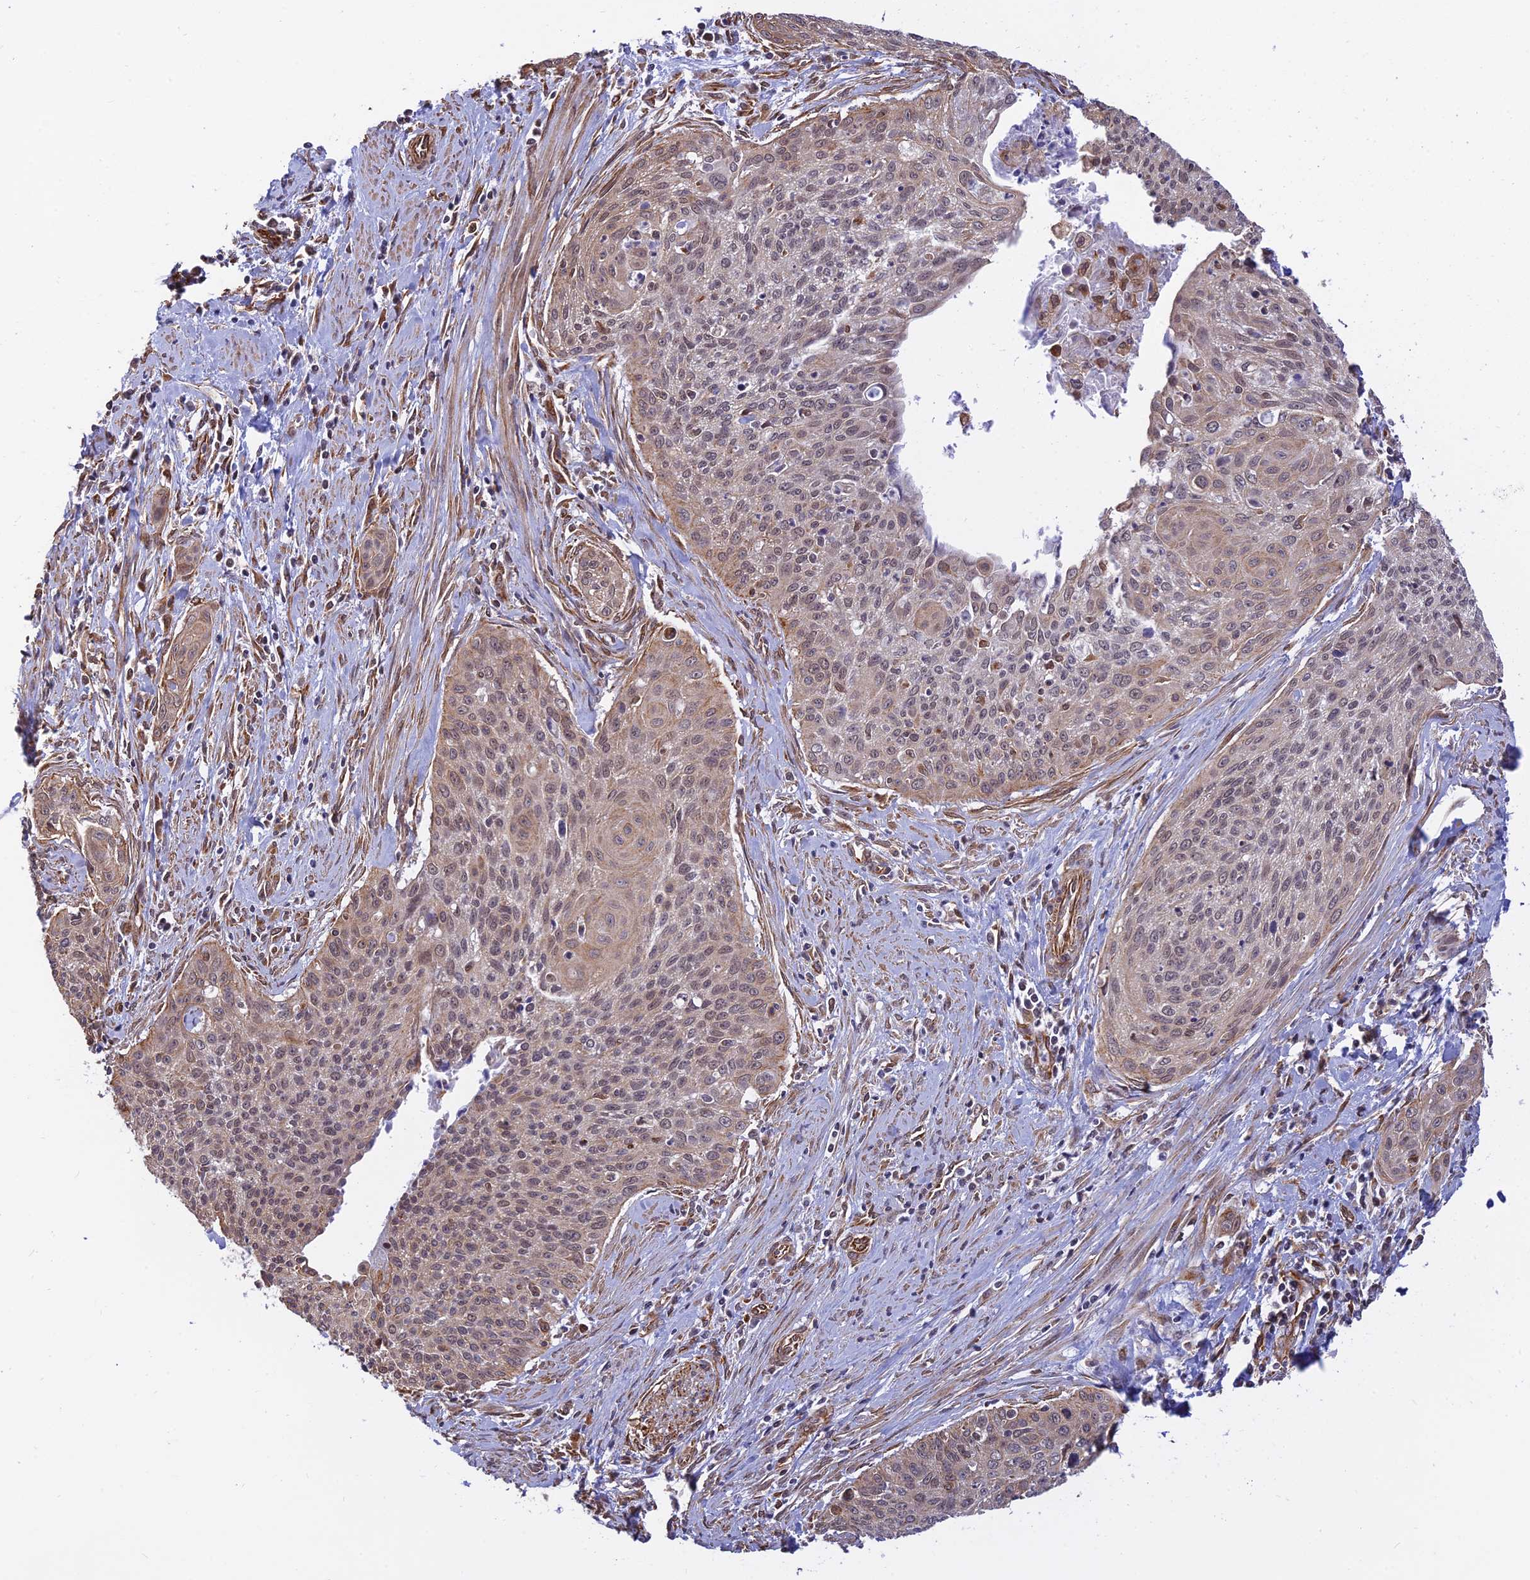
{"staining": {"intensity": "weak", "quantity": ">75%", "location": "cytoplasmic/membranous,nuclear"}, "tissue": "cervical cancer", "cell_type": "Tumor cells", "image_type": "cancer", "snomed": [{"axis": "morphology", "description": "Squamous cell carcinoma, NOS"}, {"axis": "topography", "description": "Cervix"}], "caption": "Immunohistochemical staining of cervical cancer exhibits low levels of weak cytoplasmic/membranous and nuclear positivity in about >75% of tumor cells.", "gene": "PAGR1", "patient": {"sex": "female", "age": 55}}